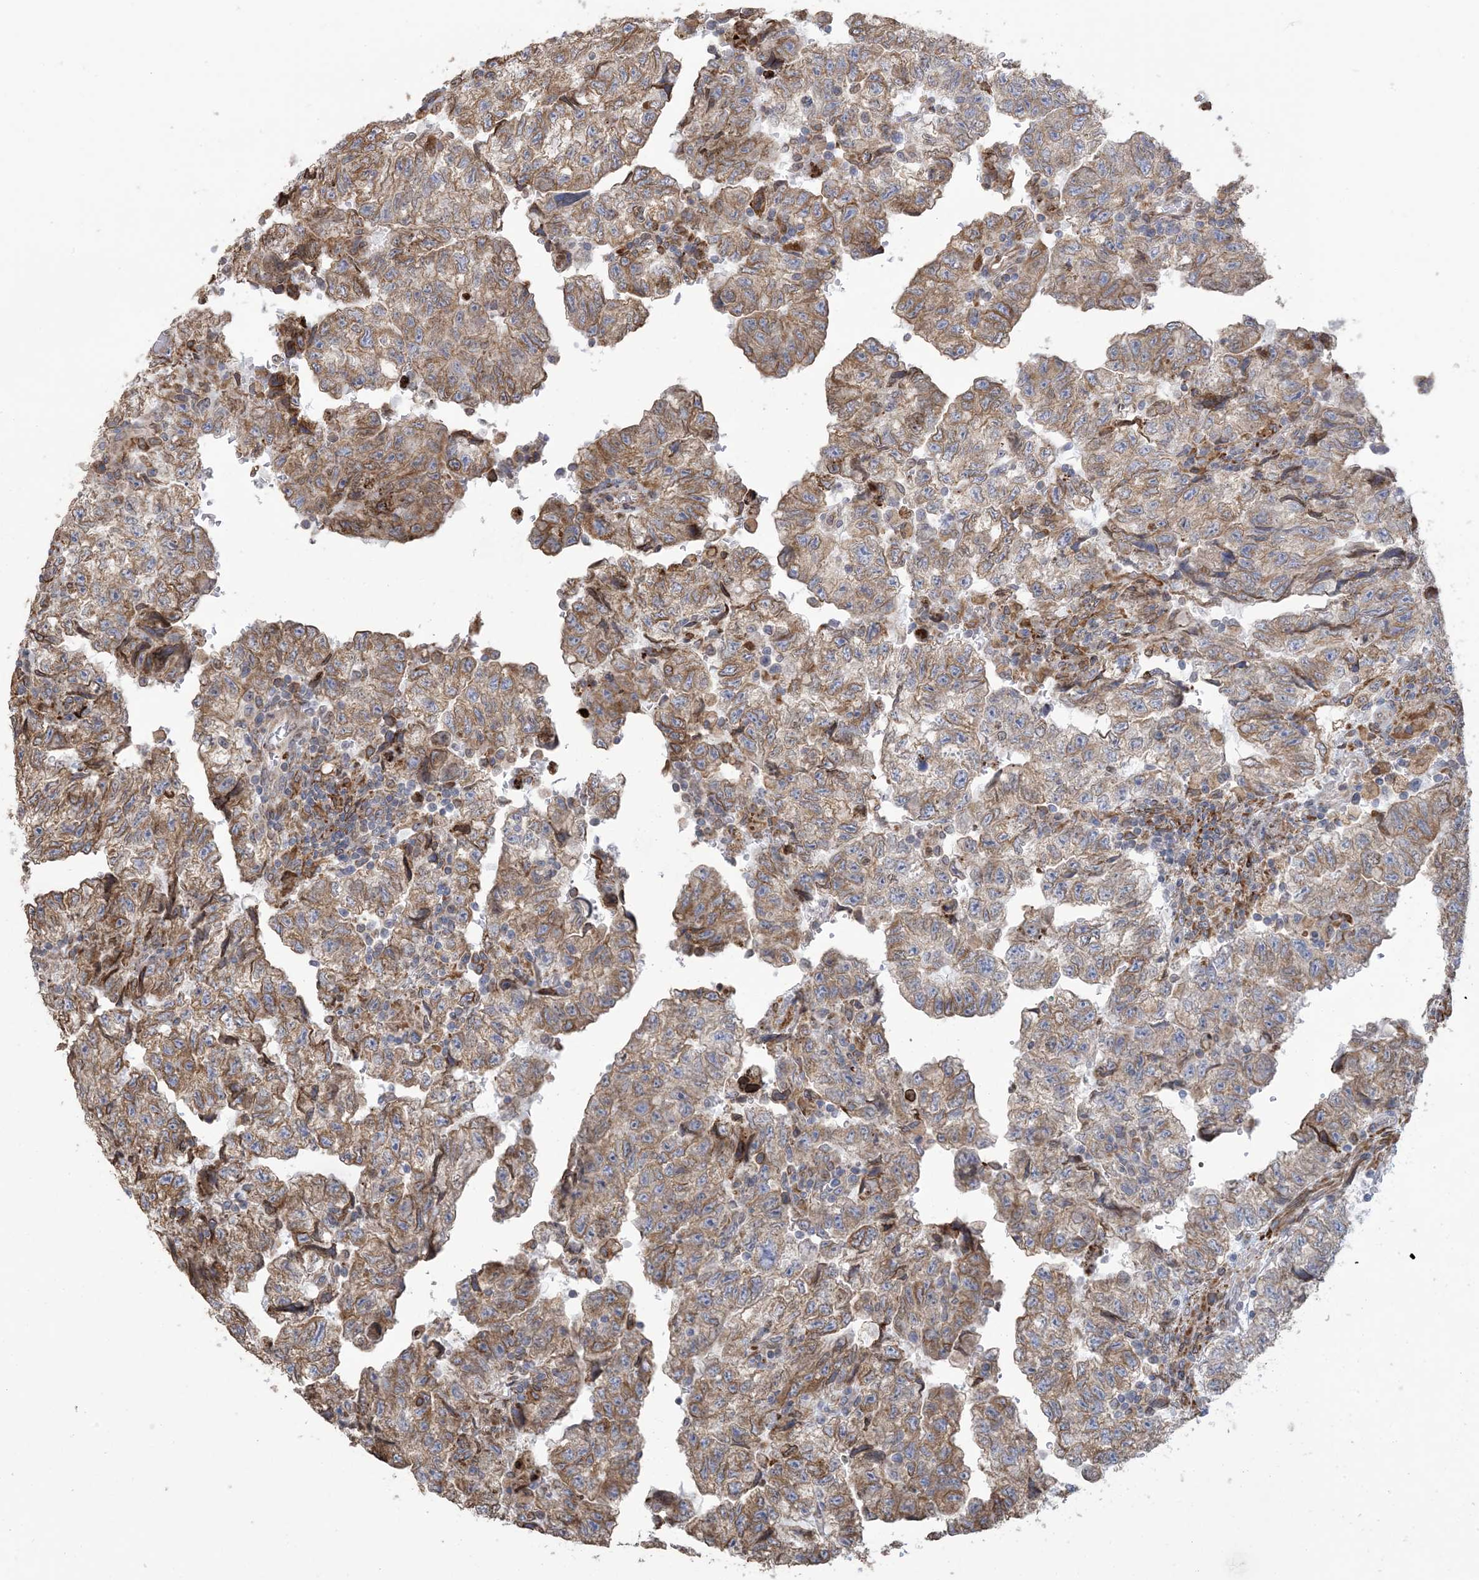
{"staining": {"intensity": "moderate", "quantity": "25%-75%", "location": "cytoplasmic/membranous"}, "tissue": "testis cancer", "cell_type": "Tumor cells", "image_type": "cancer", "snomed": [{"axis": "morphology", "description": "Carcinoma, Embryonal, NOS"}, {"axis": "topography", "description": "Testis"}], "caption": "DAB immunohistochemical staining of testis cancer displays moderate cytoplasmic/membranous protein expression in approximately 25%-75% of tumor cells.", "gene": "SHANK1", "patient": {"sex": "male", "age": 36}}